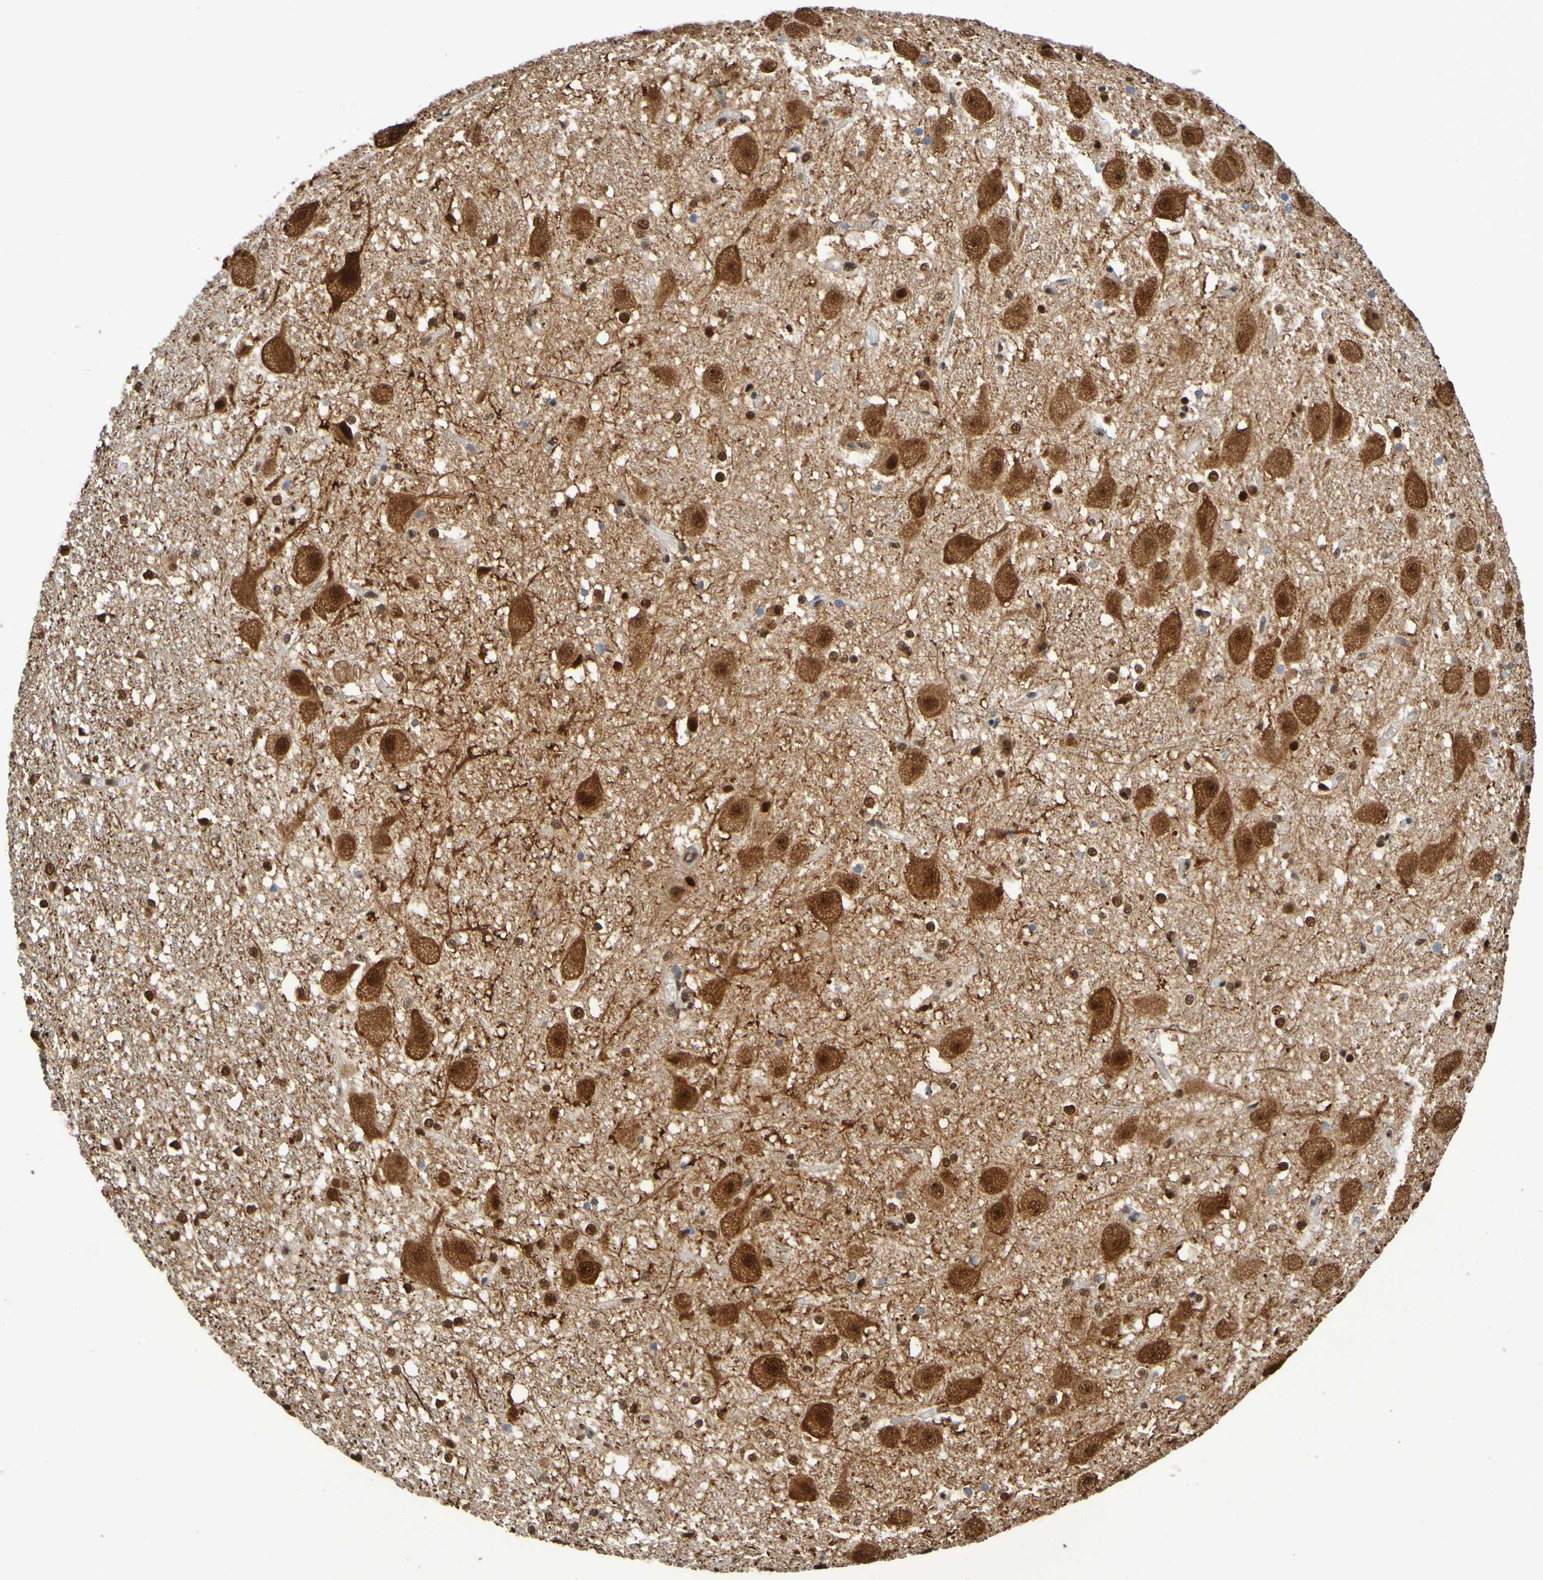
{"staining": {"intensity": "strong", "quantity": ">75%", "location": "nuclear"}, "tissue": "hippocampus", "cell_type": "Glial cells", "image_type": "normal", "snomed": [{"axis": "morphology", "description": "Normal tissue, NOS"}, {"axis": "topography", "description": "Hippocampus"}], "caption": "This is a micrograph of IHC staining of benign hippocampus, which shows strong expression in the nuclear of glial cells.", "gene": "HDAC2", "patient": {"sex": "female", "age": 19}}